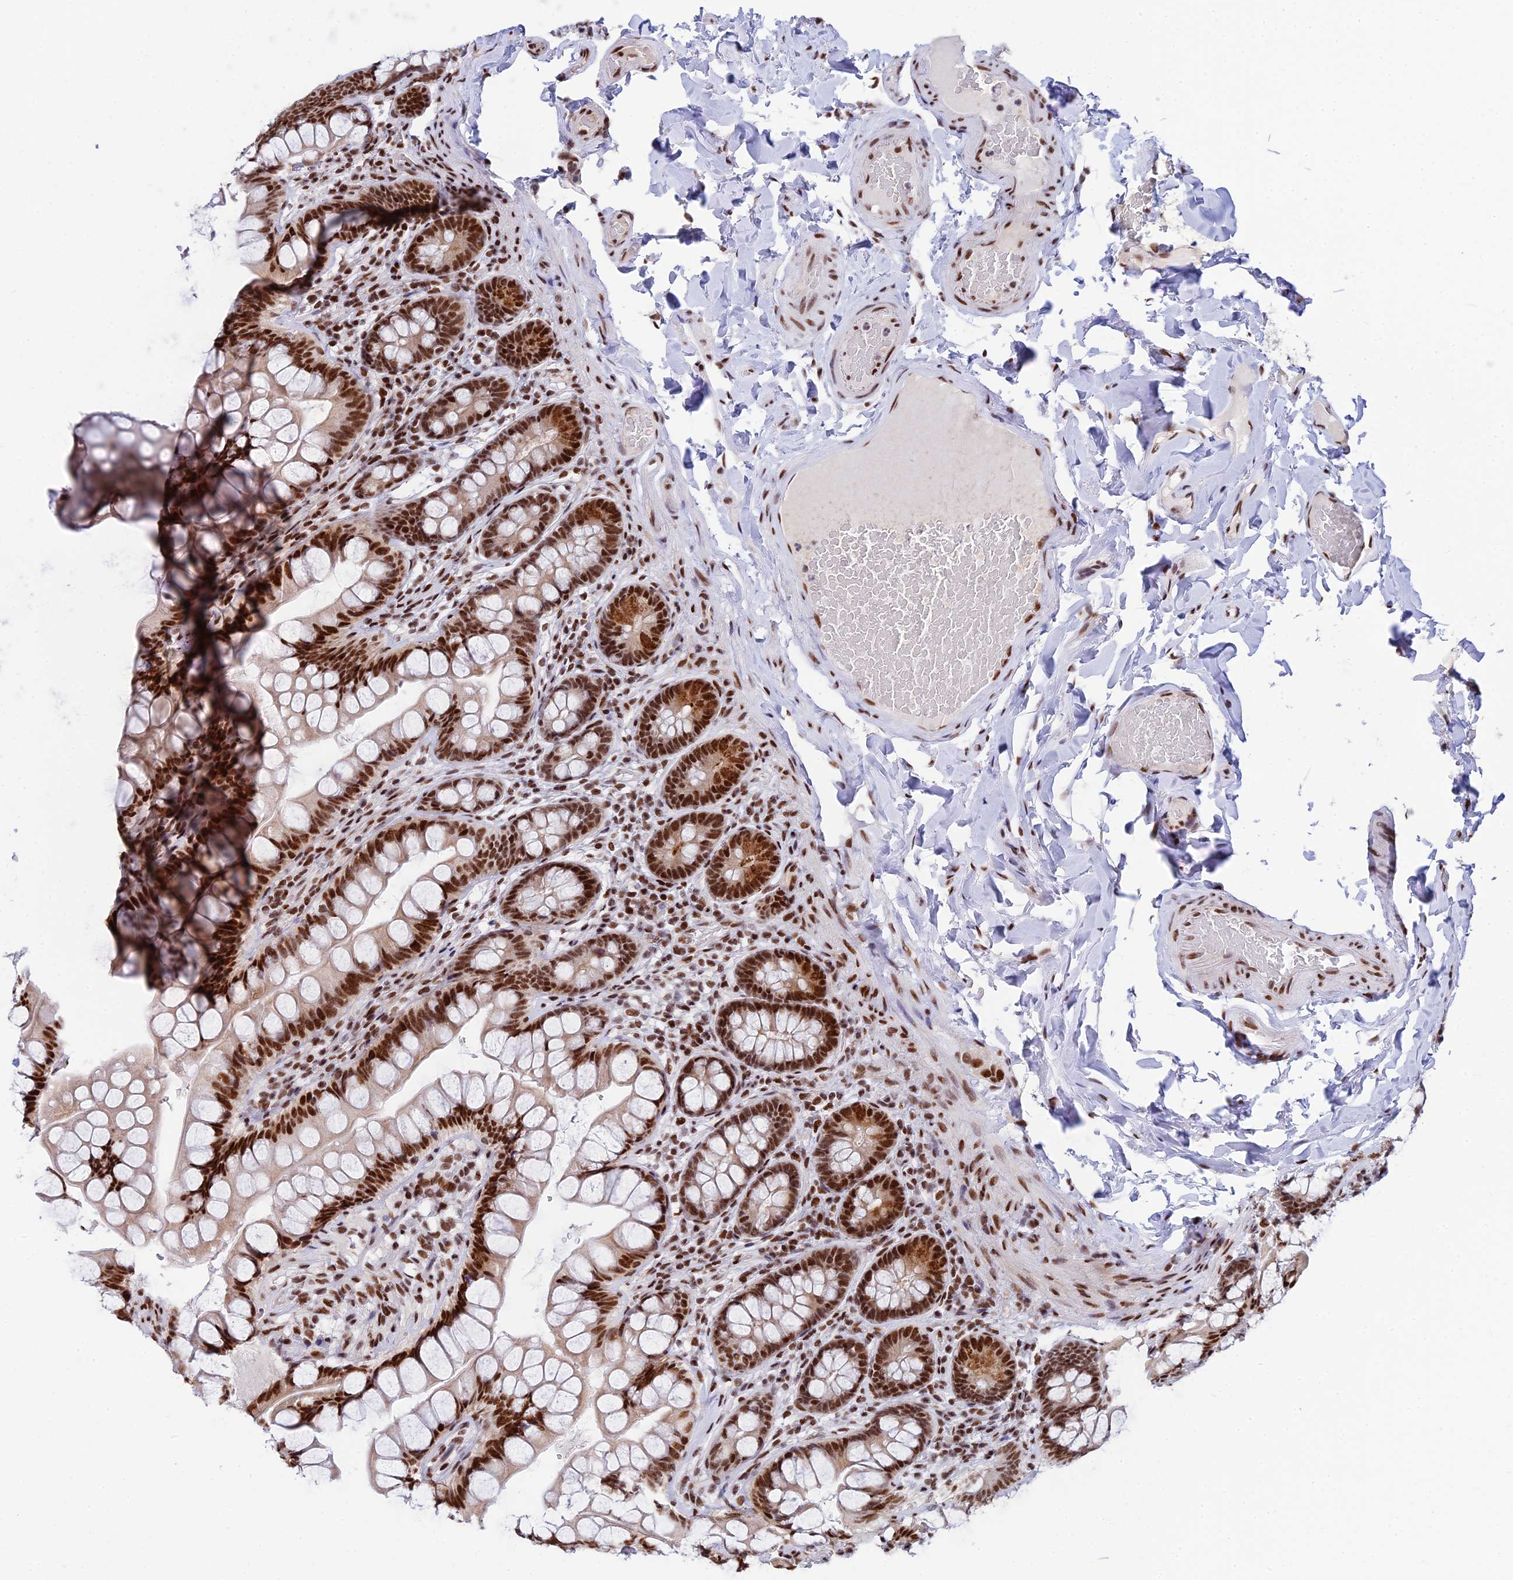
{"staining": {"intensity": "strong", "quantity": ">75%", "location": "nuclear"}, "tissue": "small intestine", "cell_type": "Glandular cells", "image_type": "normal", "snomed": [{"axis": "morphology", "description": "Normal tissue, NOS"}, {"axis": "topography", "description": "Small intestine"}], "caption": "Small intestine was stained to show a protein in brown. There is high levels of strong nuclear staining in approximately >75% of glandular cells. The protein of interest is shown in brown color, while the nuclei are stained blue.", "gene": "USP22", "patient": {"sex": "male", "age": 70}}